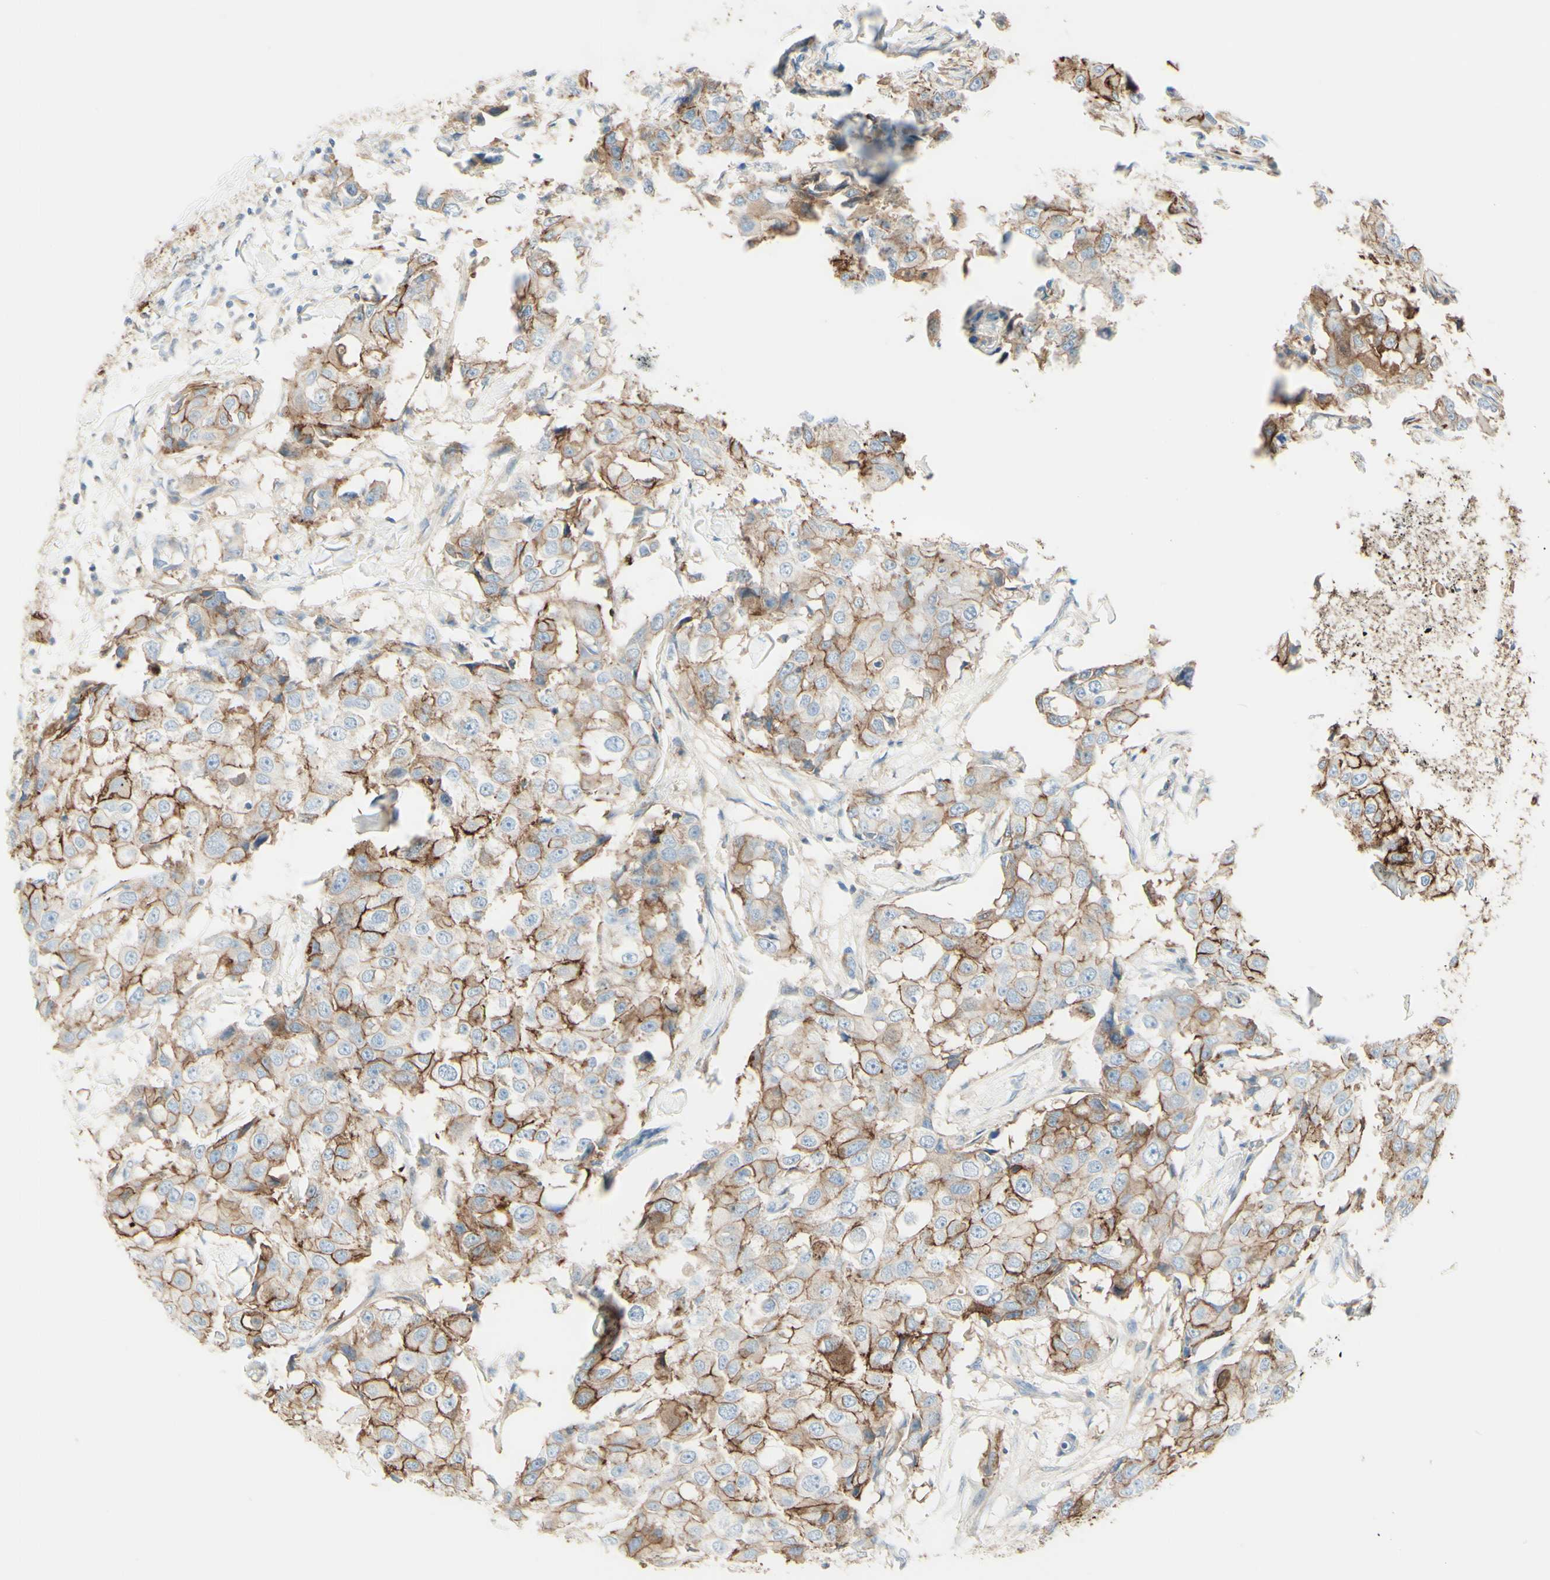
{"staining": {"intensity": "strong", "quantity": "25%-75%", "location": "cytoplasmic/membranous"}, "tissue": "breast cancer", "cell_type": "Tumor cells", "image_type": "cancer", "snomed": [{"axis": "morphology", "description": "Duct carcinoma"}, {"axis": "topography", "description": "Breast"}], "caption": "The histopathology image shows immunohistochemical staining of infiltrating ductal carcinoma (breast). There is strong cytoplasmic/membranous expression is appreciated in about 25%-75% of tumor cells.", "gene": "ALCAM", "patient": {"sex": "female", "age": 27}}